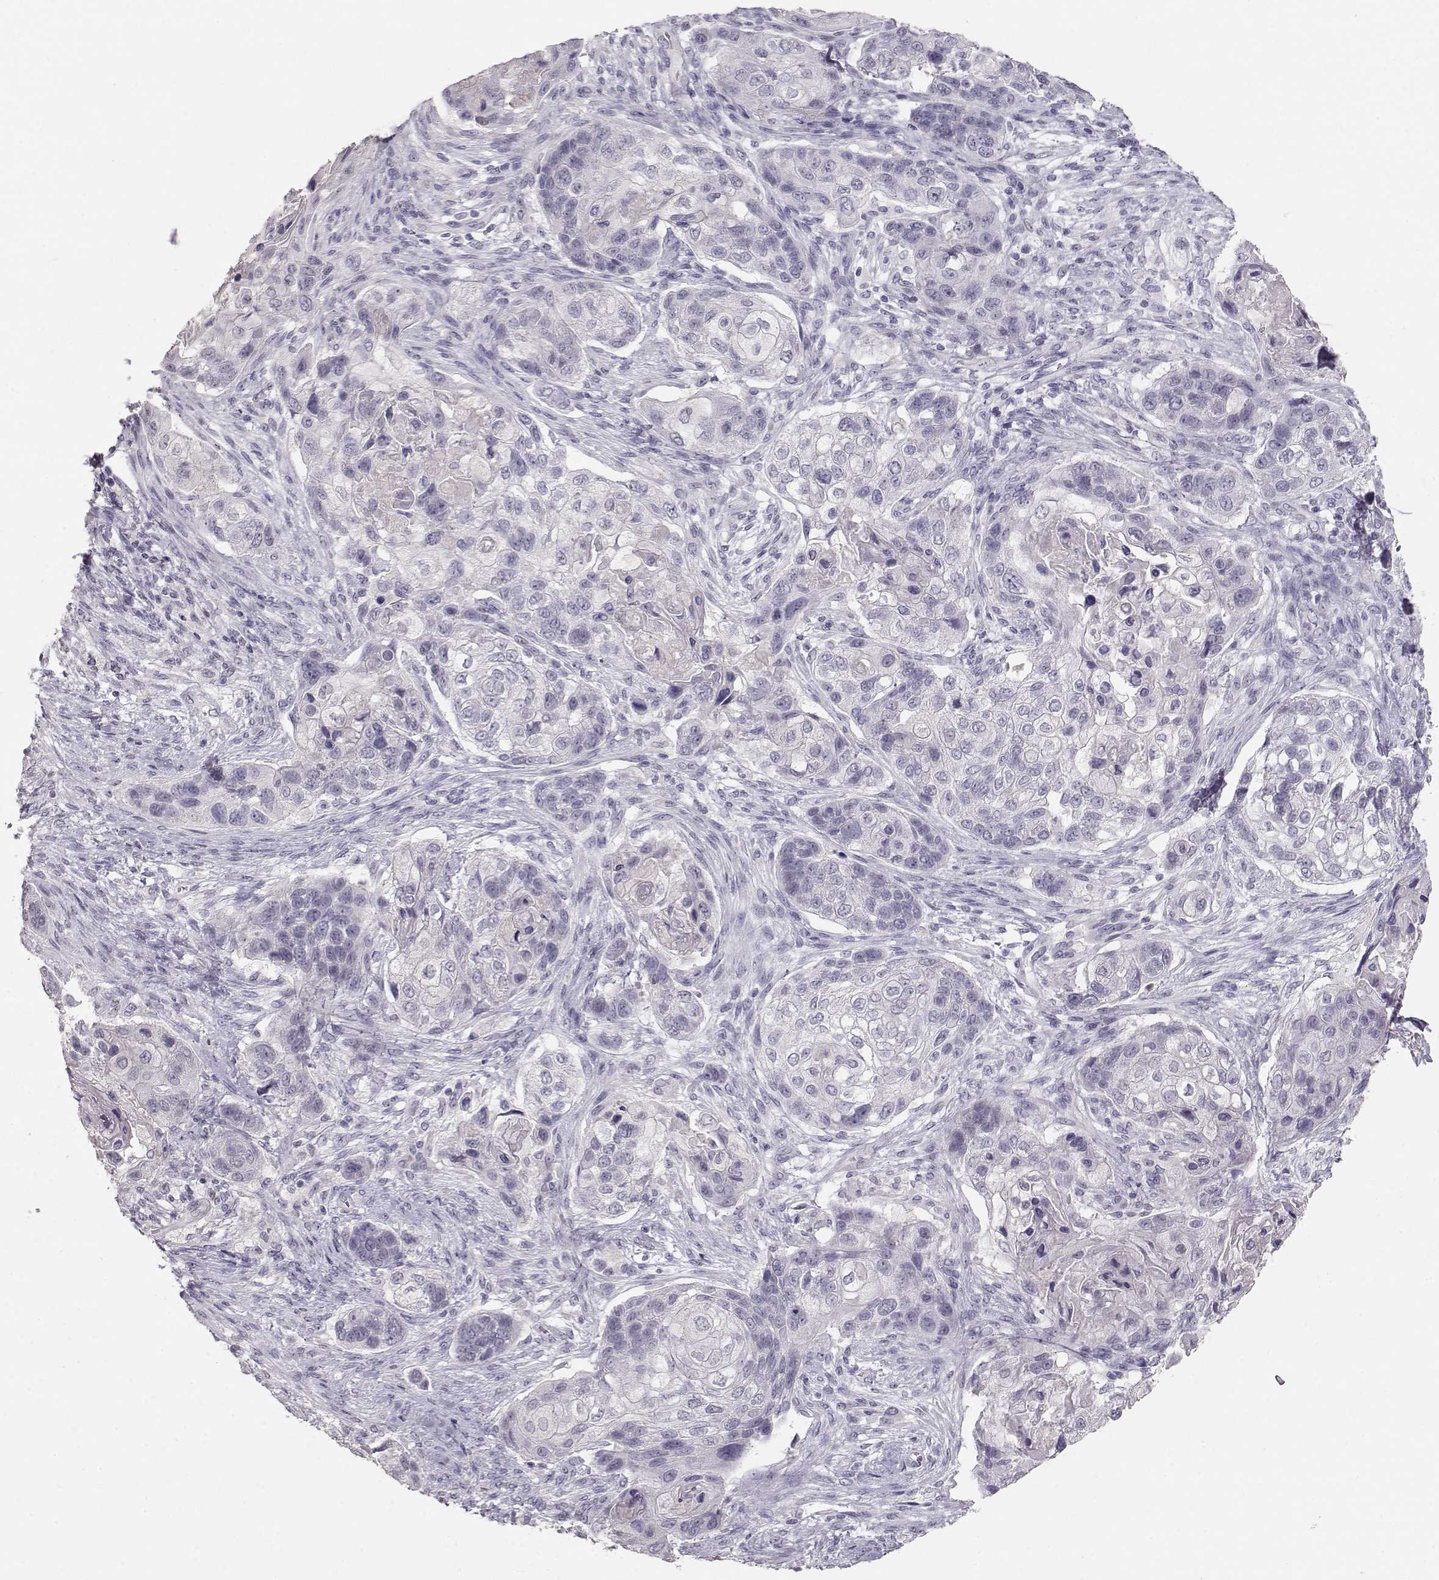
{"staining": {"intensity": "negative", "quantity": "none", "location": "none"}, "tissue": "lung cancer", "cell_type": "Tumor cells", "image_type": "cancer", "snomed": [{"axis": "morphology", "description": "Squamous cell carcinoma, NOS"}, {"axis": "topography", "description": "Lung"}], "caption": "Photomicrograph shows no protein staining in tumor cells of squamous cell carcinoma (lung) tissue.", "gene": "TKTL1", "patient": {"sex": "male", "age": 69}}